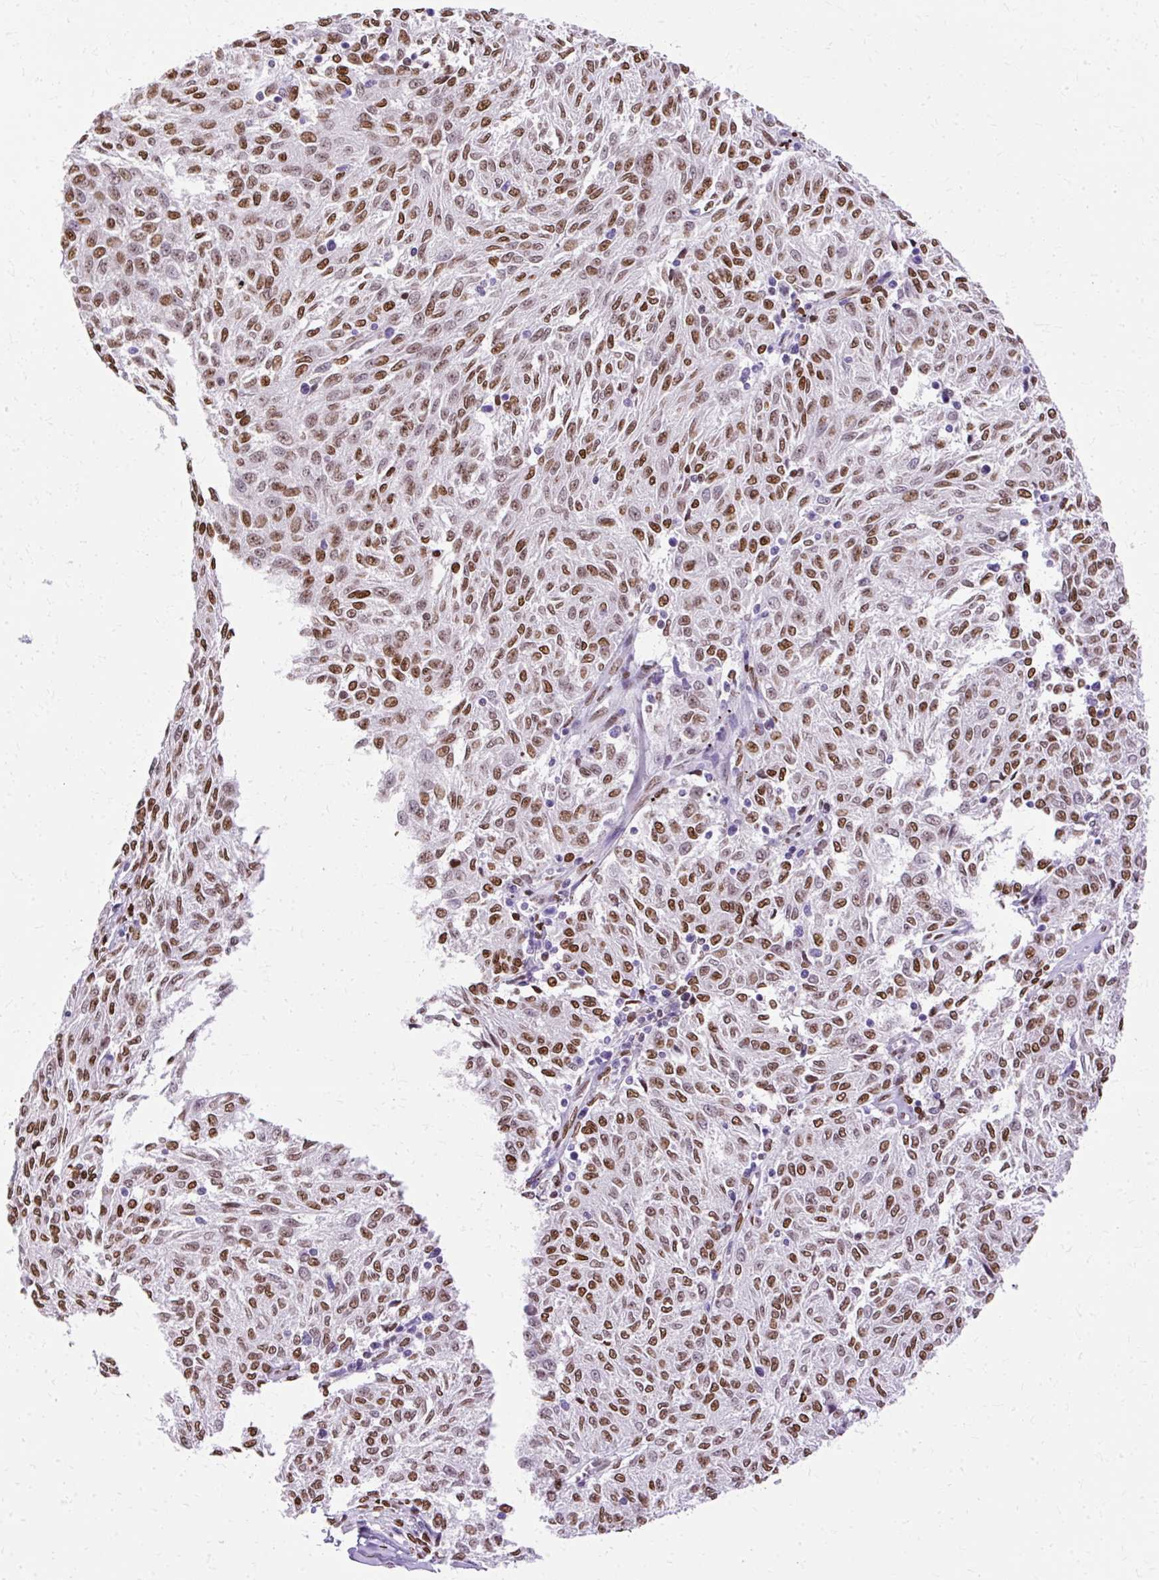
{"staining": {"intensity": "moderate", "quantity": ">75%", "location": "nuclear"}, "tissue": "melanoma", "cell_type": "Tumor cells", "image_type": "cancer", "snomed": [{"axis": "morphology", "description": "Malignant melanoma, NOS"}, {"axis": "topography", "description": "Skin"}], "caption": "Protein staining of melanoma tissue demonstrates moderate nuclear staining in about >75% of tumor cells.", "gene": "TMEM184C", "patient": {"sex": "female", "age": 72}}